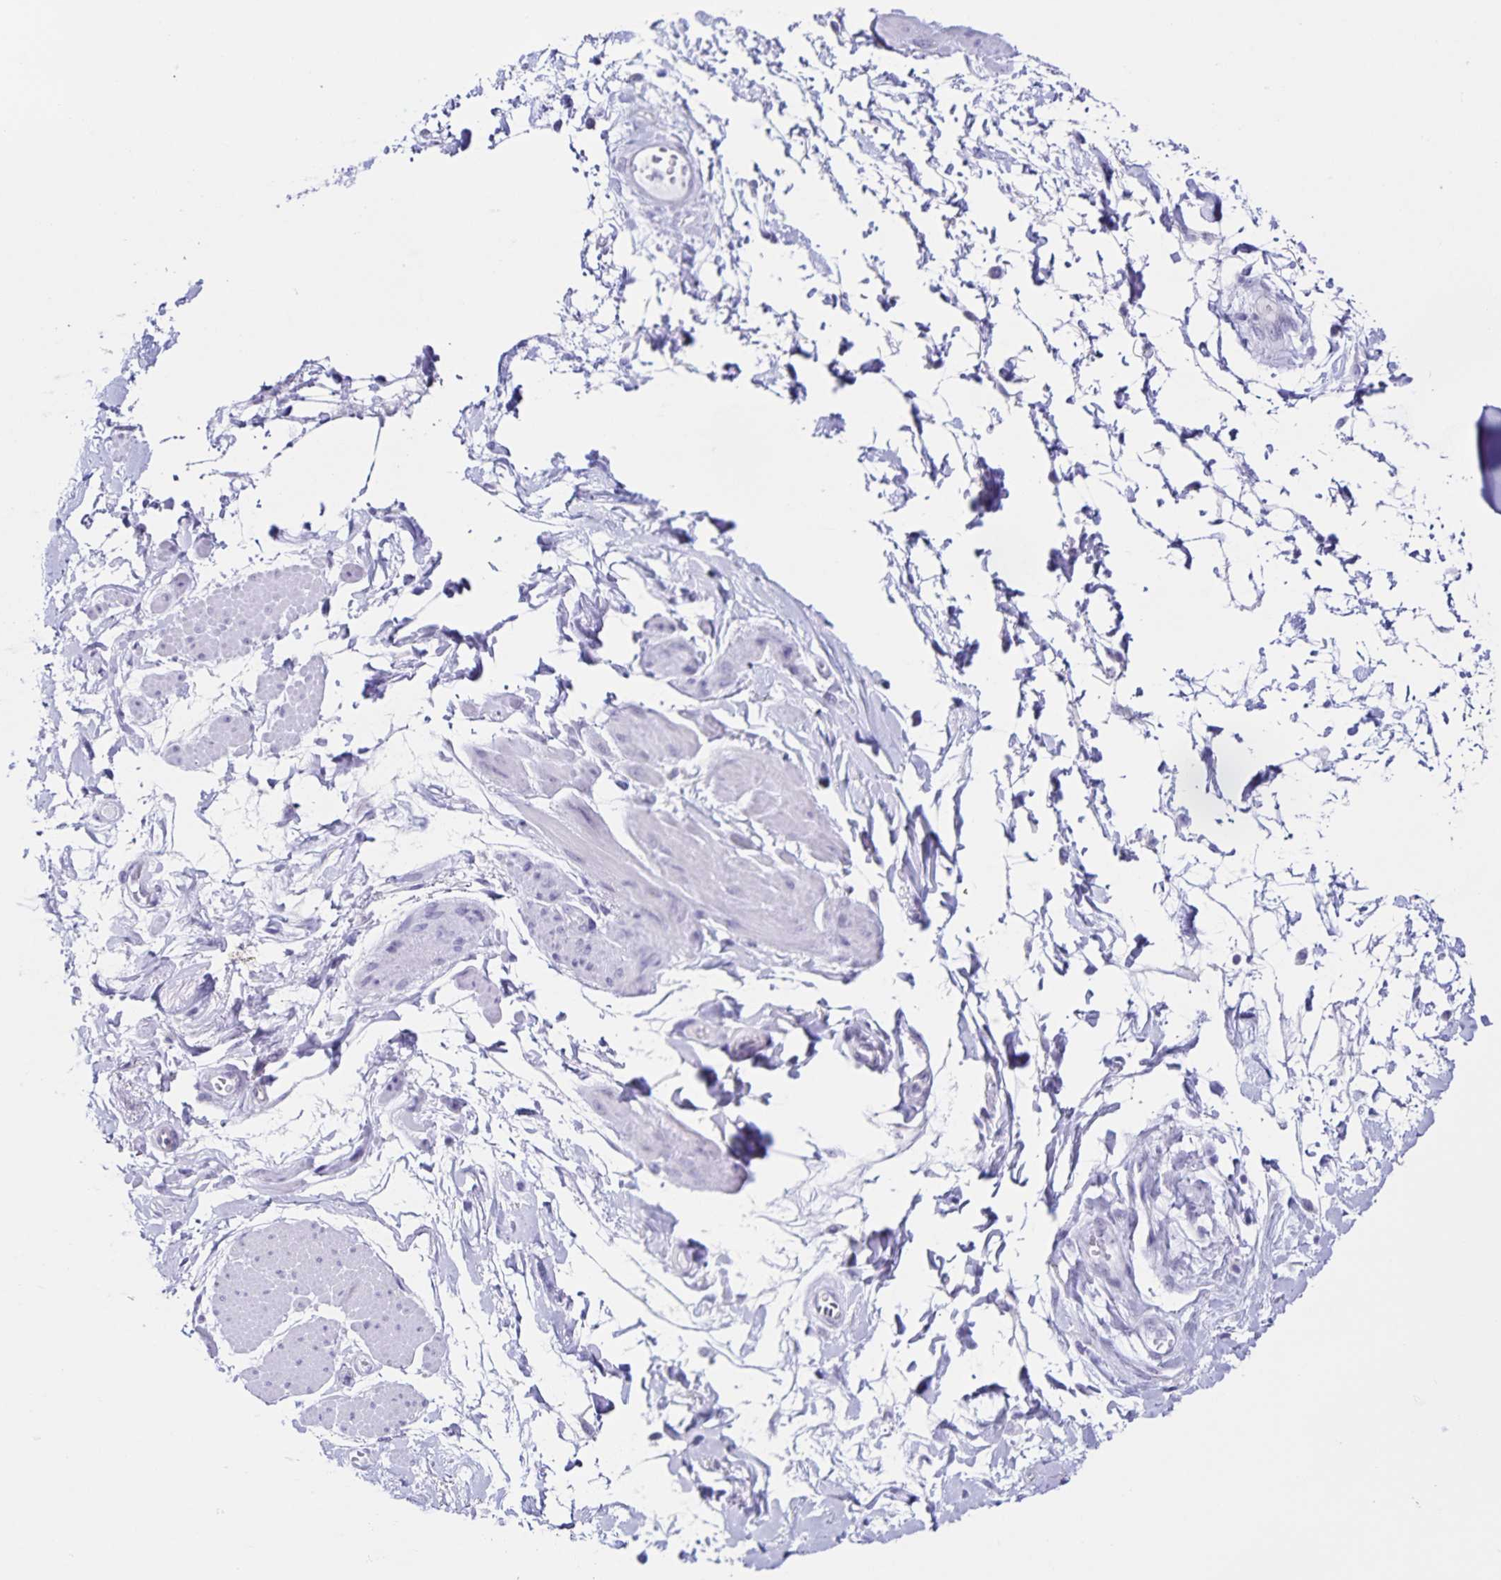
{"staining": {"intensity": "negative", "quantity": "none", "location": "none"}, "tissue": "adipose tissue", "cell_type": "Adipocytes", "image_type": "normal", "snomed": [{"axis": "morphology", "description": "Normal tissue, NOS"}, {"axis": "topography", "description": "Urinary bladder"}, {"axis": "topography", "description": "Peripheral nerve tissue"}], "caption": "Immunohistochemistry image of normal human adipose tissue stained for a protein (brown), which displays no positivity in adipocytes. The staining was performed using DAB to visualize the protein expression in brown, while the nuclei were stained in blue with hematoxylin (Magnification: 20x).", "gene": "FAM170A", "patient": {"sex": "female", "age": 60}}